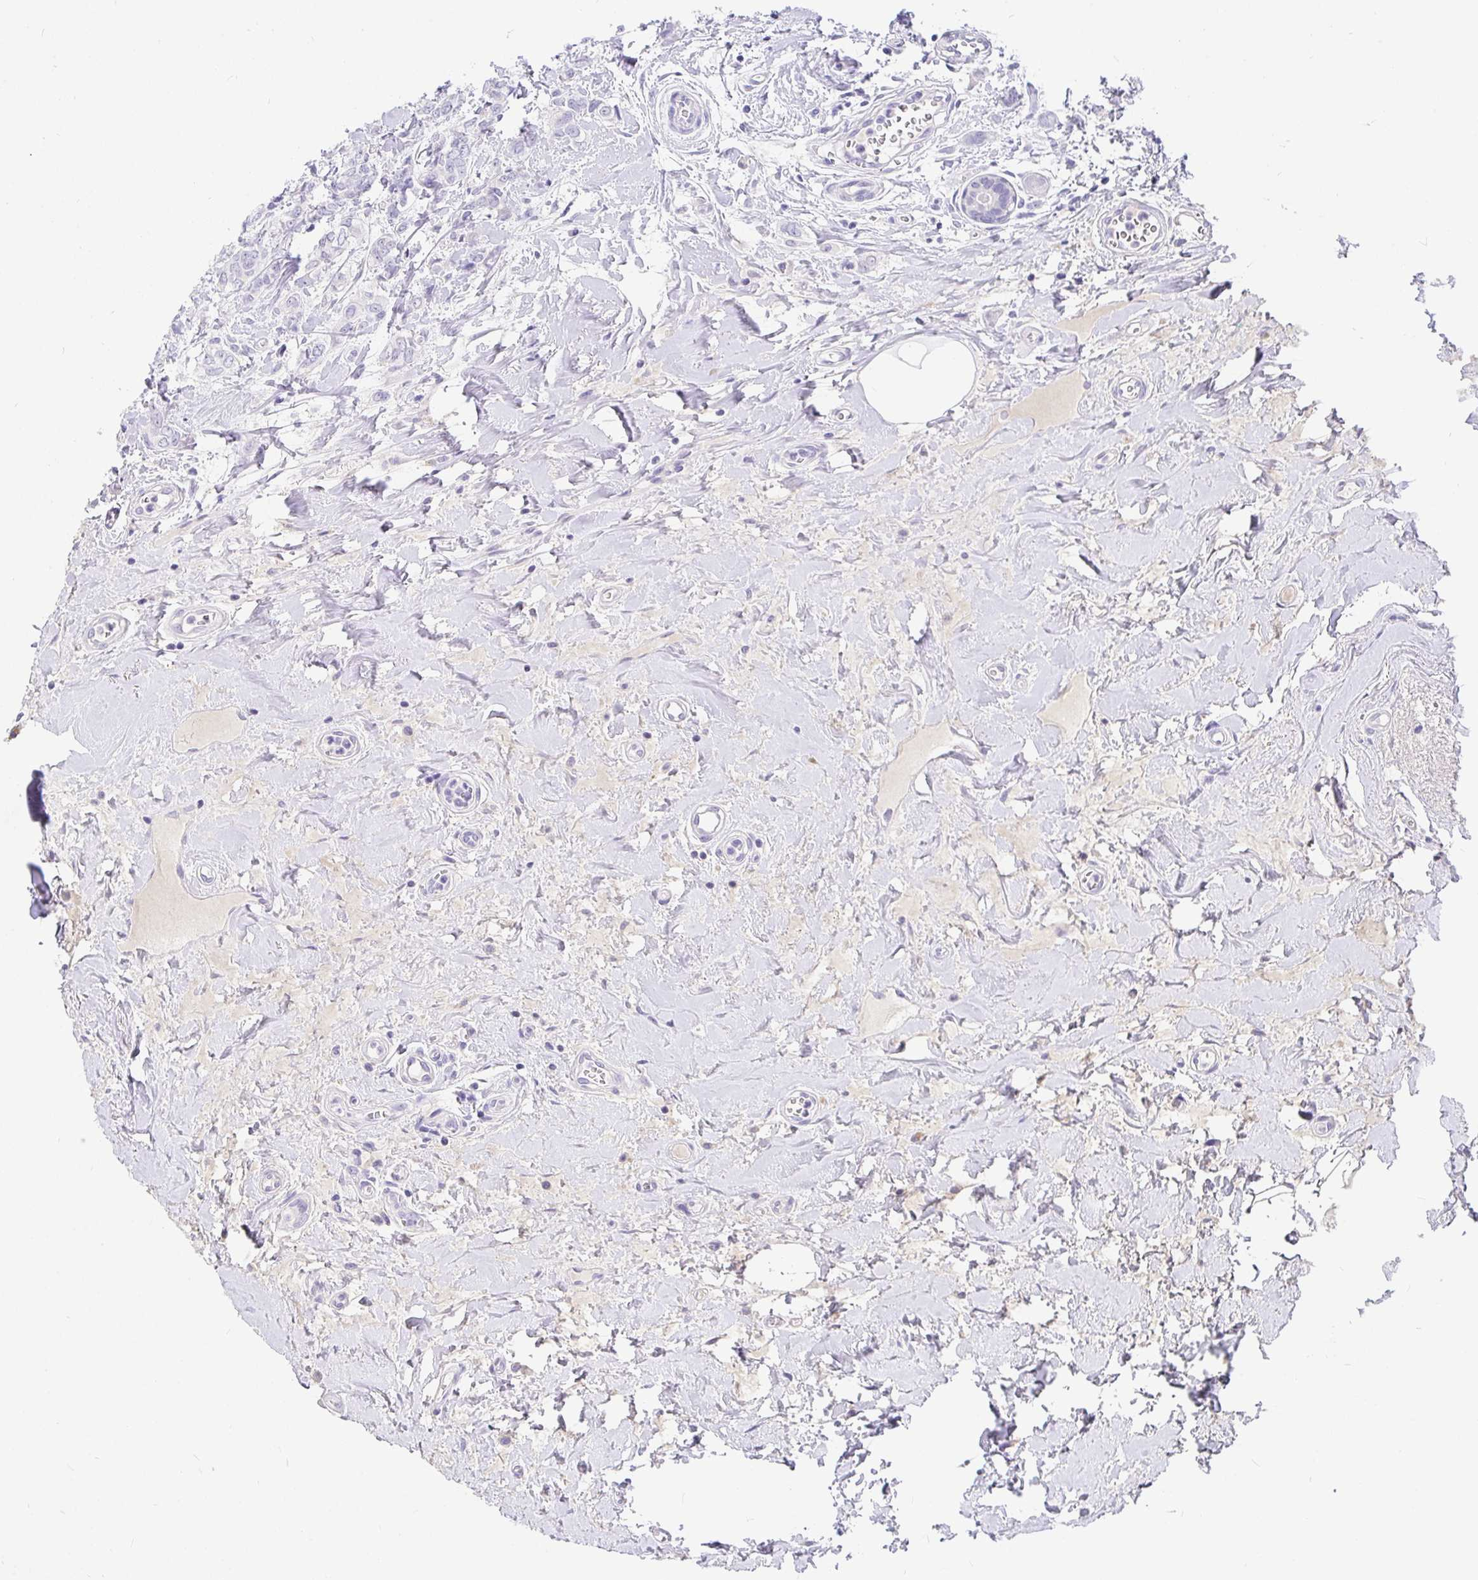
{"staining": {"intensity": "negative", "quantity": "none", "location": "none"}, "tissue": "breast cancer", "cell_type": "Tumor cells", "image_type": "cancer", "snomed": [{"axis": "morphology", "description": "Duct carcinoma"}, {"axis": "topography", "description": "Breast"}], "caption": "Tumor cells are negative for brown protein staining in breast cancer (invasive ductal carcinoma).", "gene": "TPTE", "patient": {"sex": "female", "age": 61}}